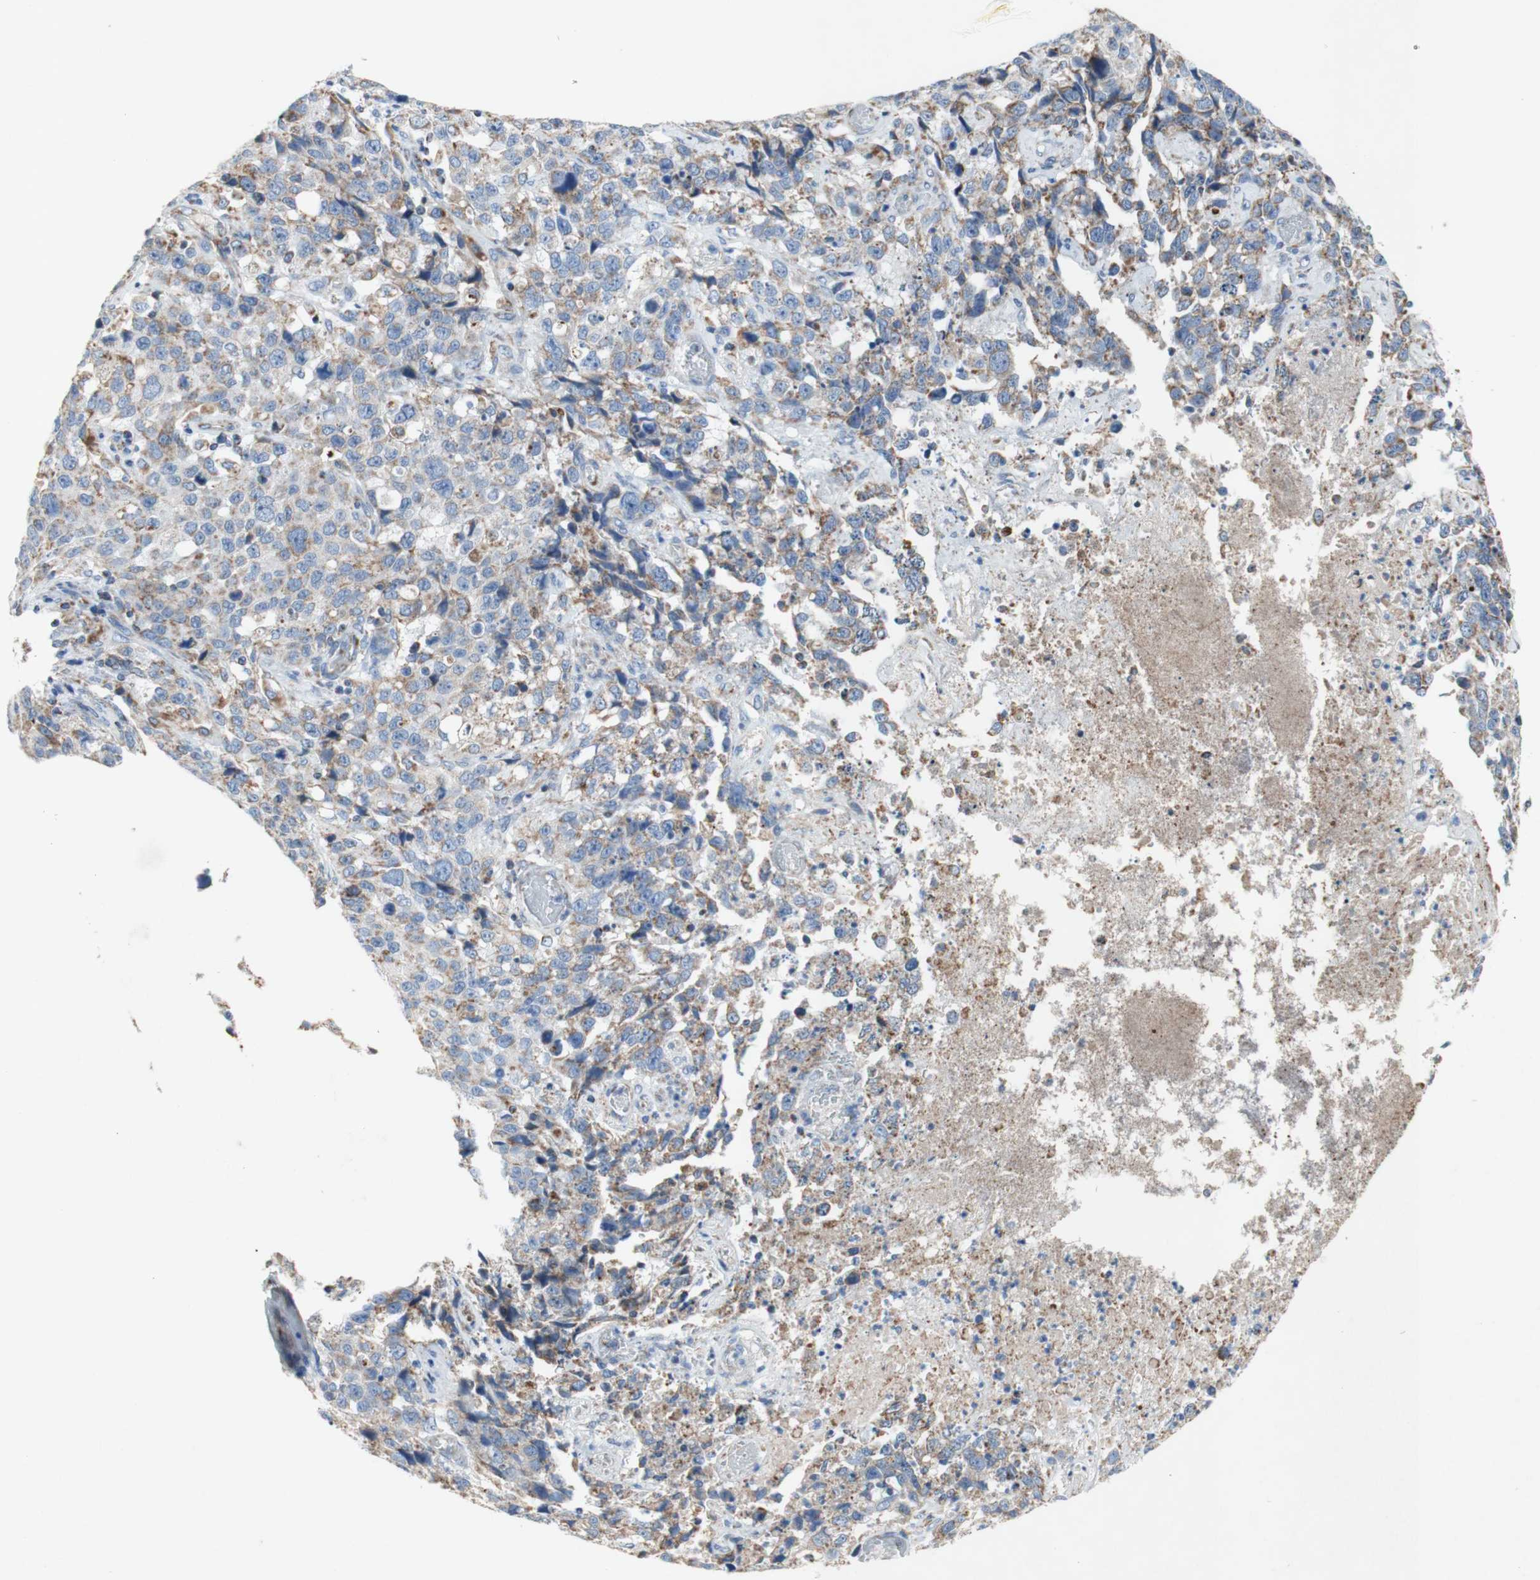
{"staining": {"intensity": "weak", "quantity": "25%-75%", "location": "cytoplasmic/membranous"}, "tissue": "stomach cancer", "cell_type": "Tumor cells", "image_type": "cancer", "snomed": [{"axis": "morphology", "description": "Normal tissue, NOS"}, {"axis": "morphology", "description": "Adenocarcinoma, NOS"}, {"axis": "topography", "description": "Stomach"}], "caption": "DAB (3,3'-diaminobenzidine) immunohistochemical staining of human stomach adenocarcinoma demonstrates weak cytoplasmic/membranous protein expression in about 25%-75% of tumor cells. The protein is shown in brown color, while the nuclei are stained blue.", "gene": "SDHB", "patient": {"sex": "male", "age": 48}}